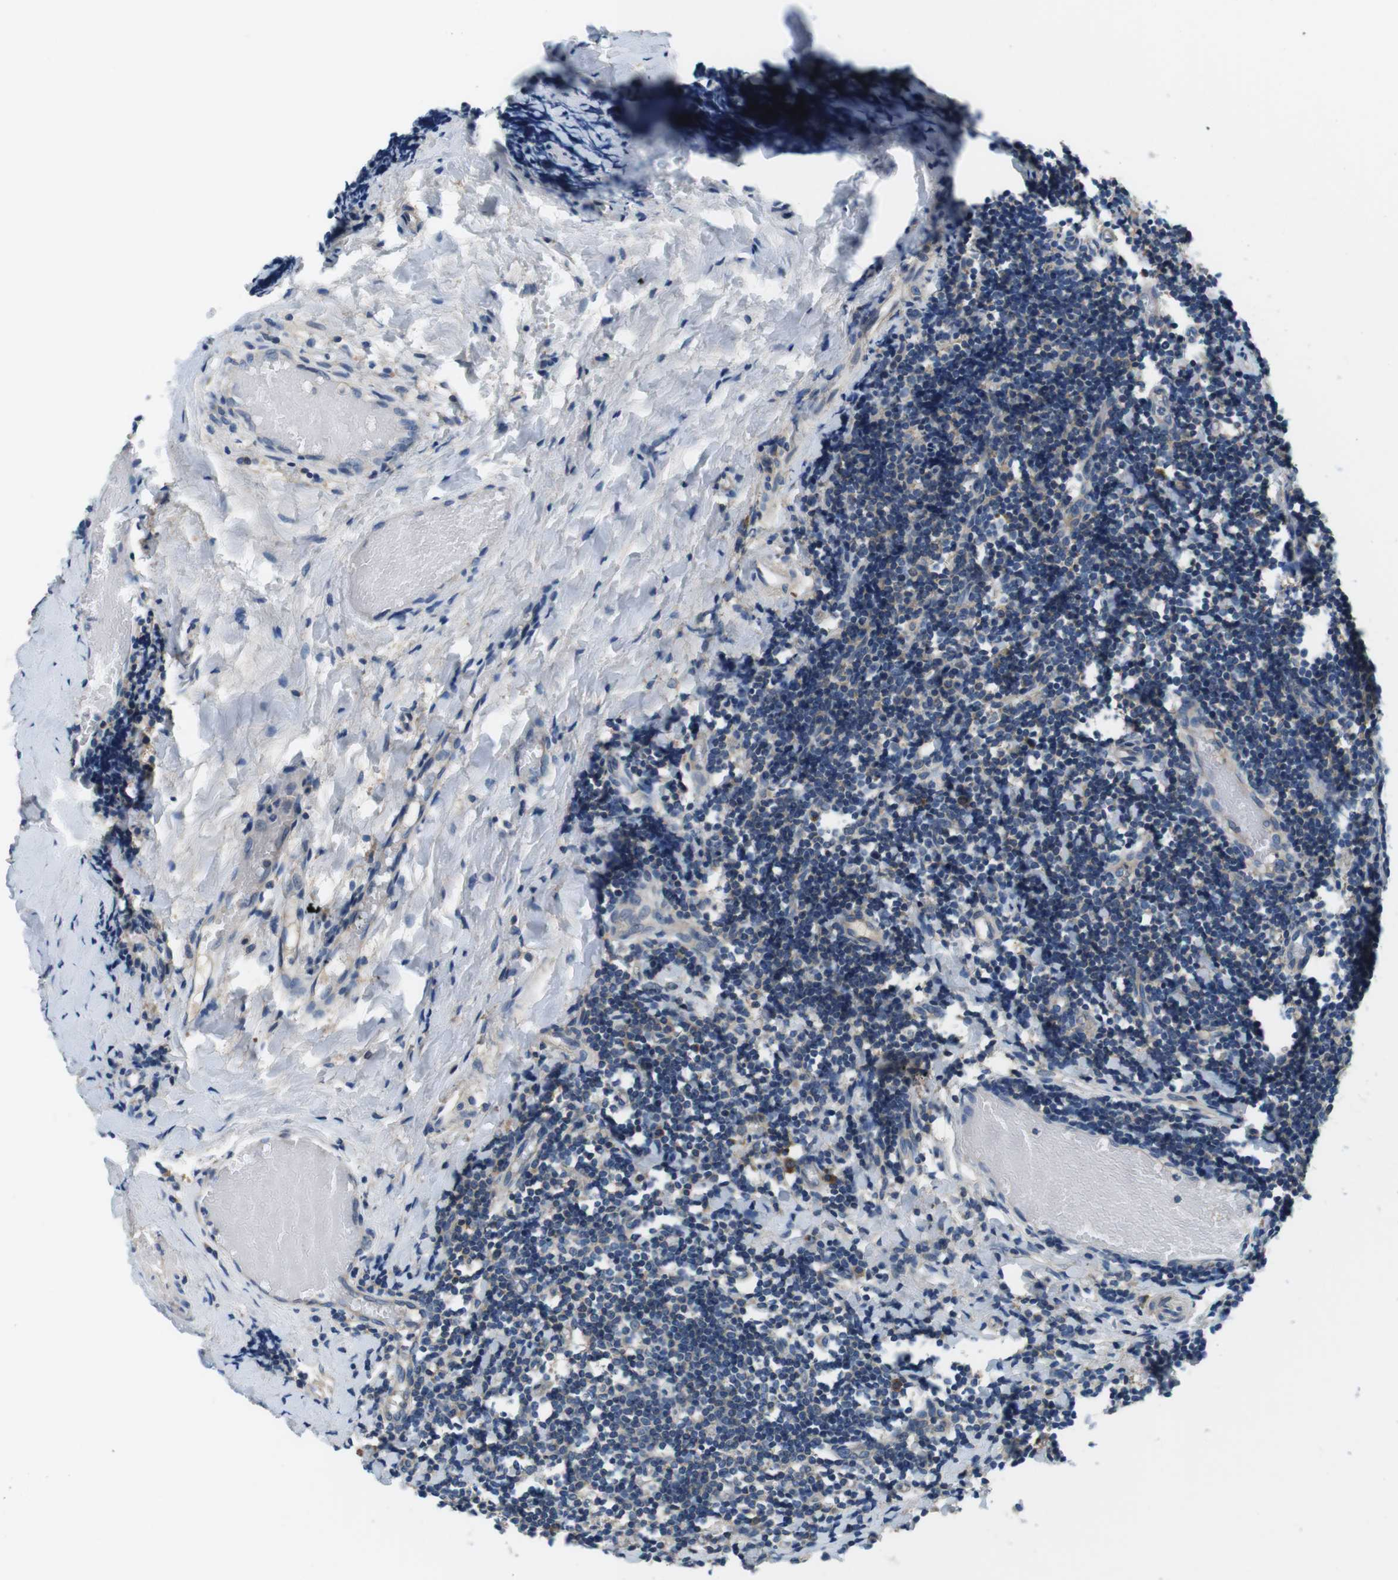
{"staining": {"intensity": "weak", "quantity": "25%-75%", "location": "cytoplasmic/membranous"}, "tissue": "tonsil", "cell_type": "Germinal center cells", "image_type": "normal", "snomed": [{"axis": "morphology", "description": "Normal tissue, NOS"}, {"axis": "topography", "description": "Tonsil"}], "caption": "Weak cytoplasmic/membranous expression is identified in approximately 25%-75% of germinal center cells in benign tonsil.", "gene": "DENND4C", "patient": {"sex": "female", "age": 19}}